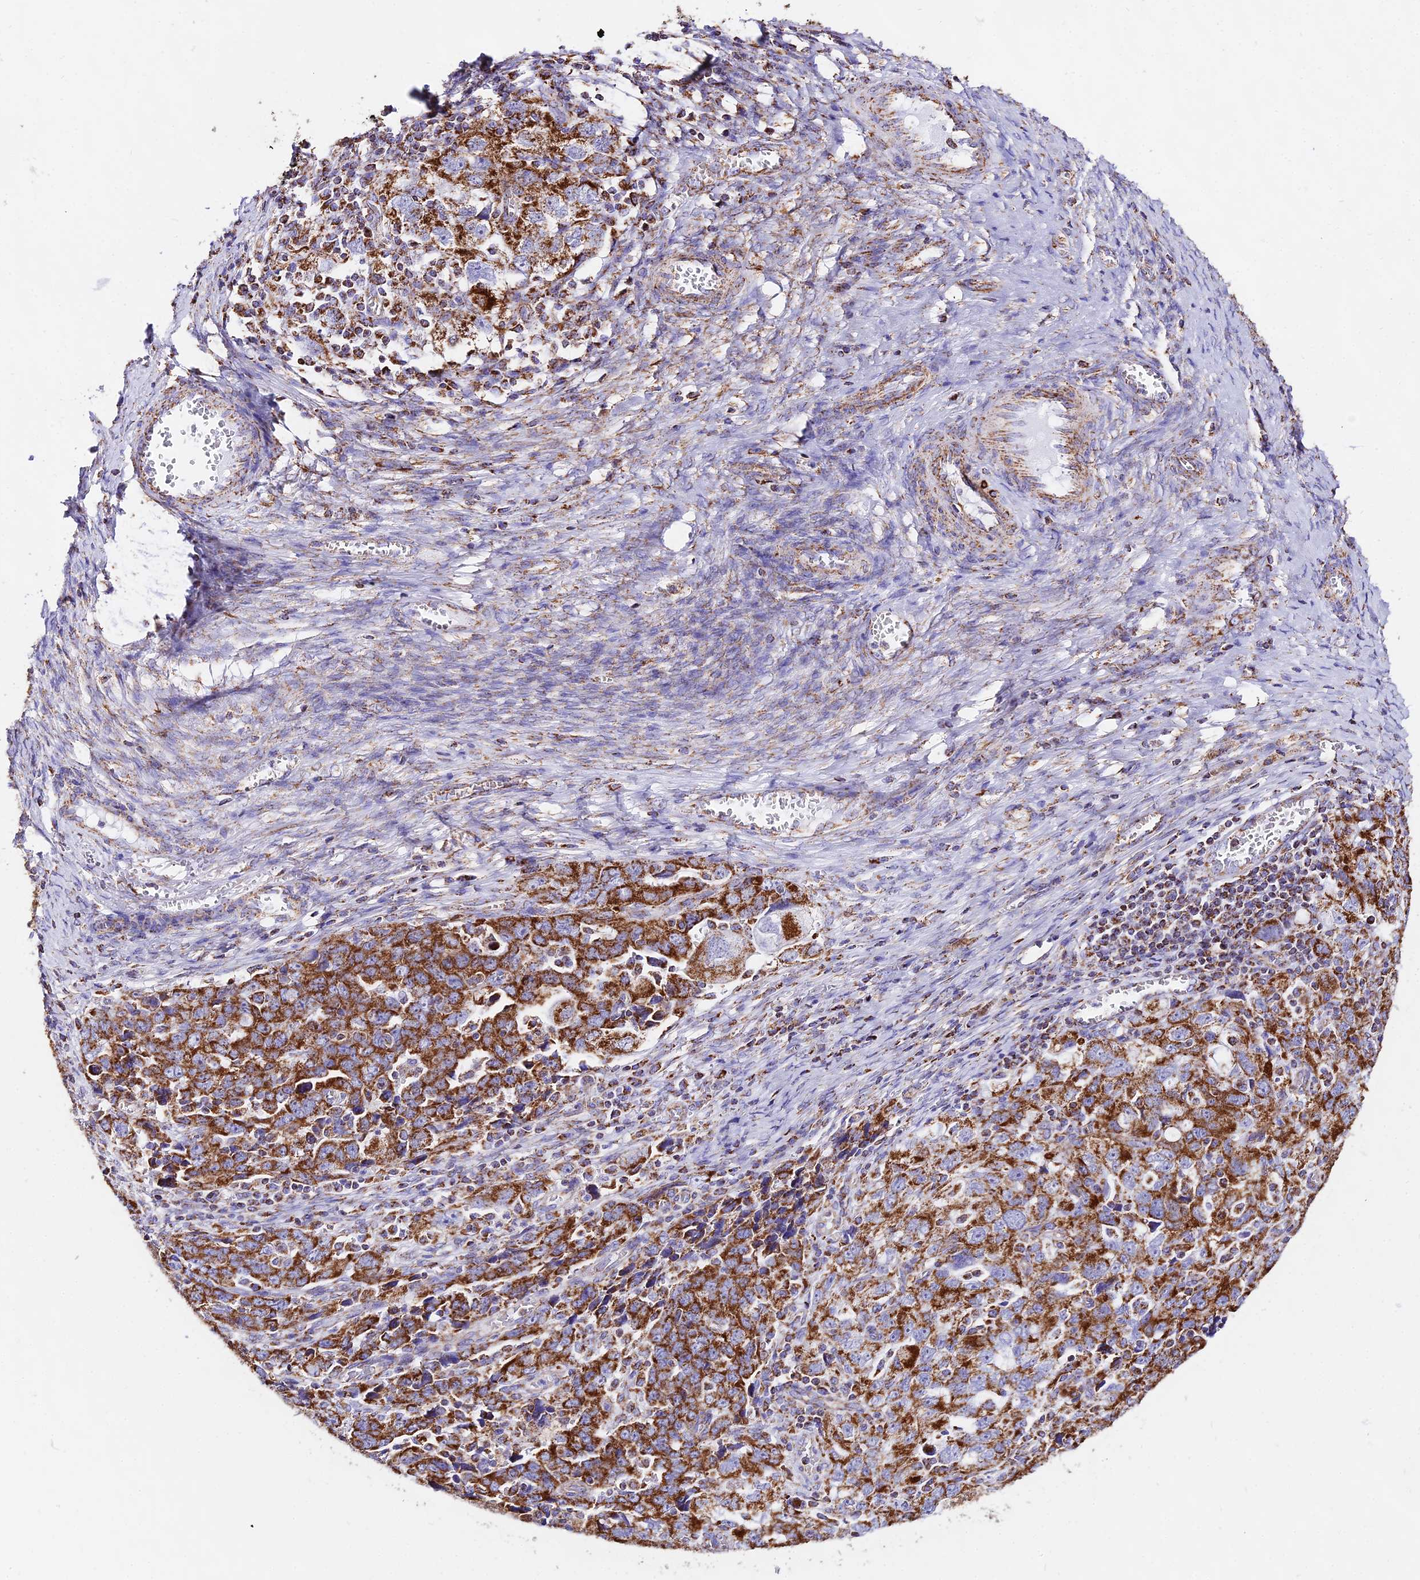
{"staining": {"intensity": "strong", "quantity": ">75%", "location": "cytoplasmic/membranous"}, "tissue": "ovarian cancer", "cell_type": "Tumor cells", "image_type": "cancer", "snomed": [{"axis": "morphology", "description": "Carcinoma, NOS"}, {"axis": "morphology", "description": "Cystadenocarcinoma, serous, NOS"}, {"axis": "topography", "description": "Ovary"}], "caption": "There is high levels of strong cytoplasmic/membranous staining in tumor cells of ovarian serous cystadenocarcinoma, as demonstrated by immunohistochemical staining (brown color).", "gene": "ATP5PD", "patient": {"sex": "female", "age": 69}}